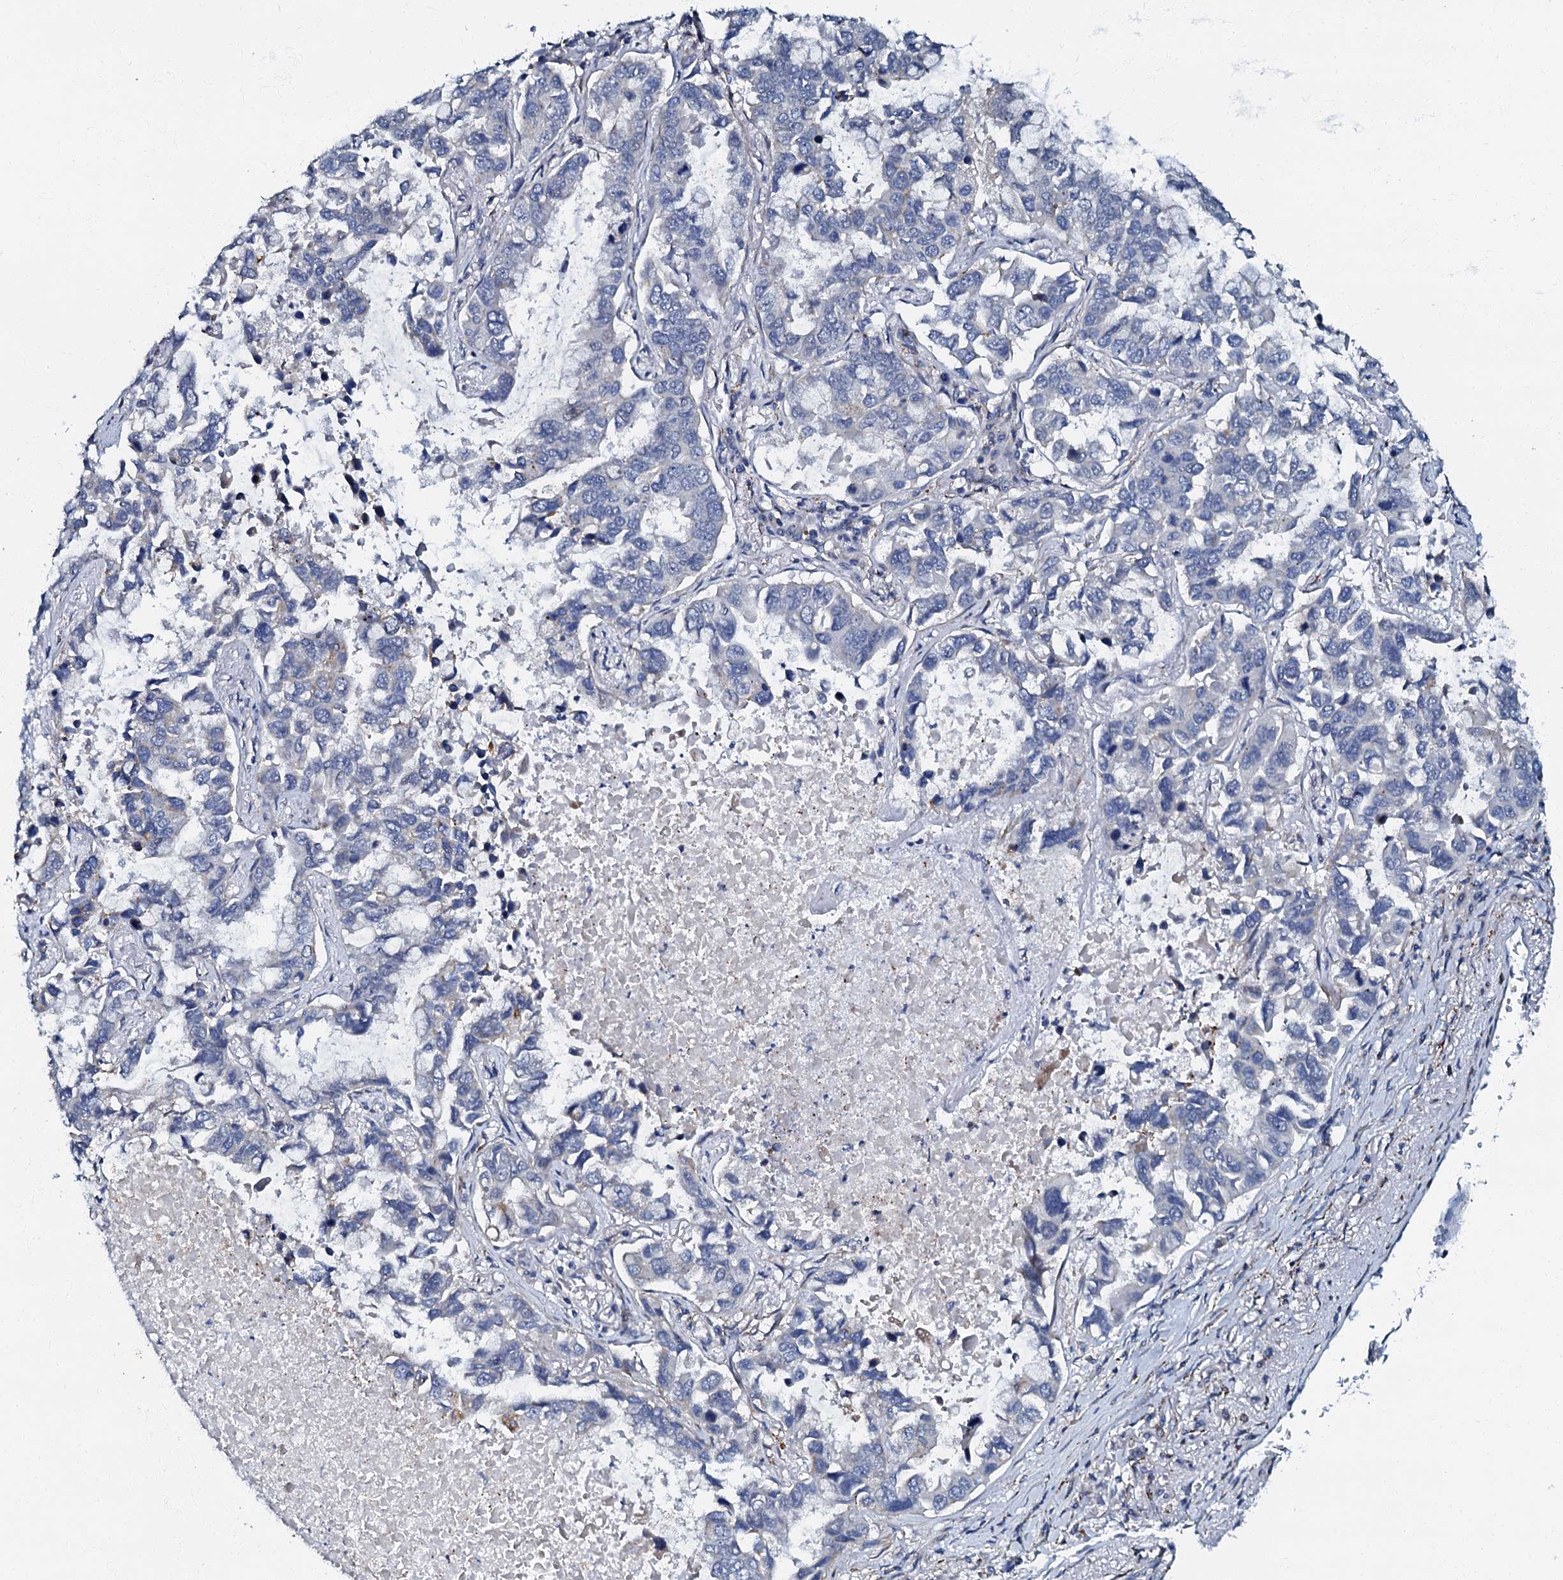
{"staining": {"intensity": "negative", "quantity": "none", "location": "none"}, "tissue": "lung cancer", "cell_type": "Tumor cells", "image_type": "cancer", "snomed": [{"axis": "morphology", "description": "Adenocarcinoma, NOS"}, {"axis": "topography", "description": "Lung"}], "caption": "This is an immunohistochemistry (IHC) micrograph of lung cancer (adenocarcinoma). There is no expression in tumor cells.", "gene": "OLAH", "patient": {"sex": "male", "age": 64}}